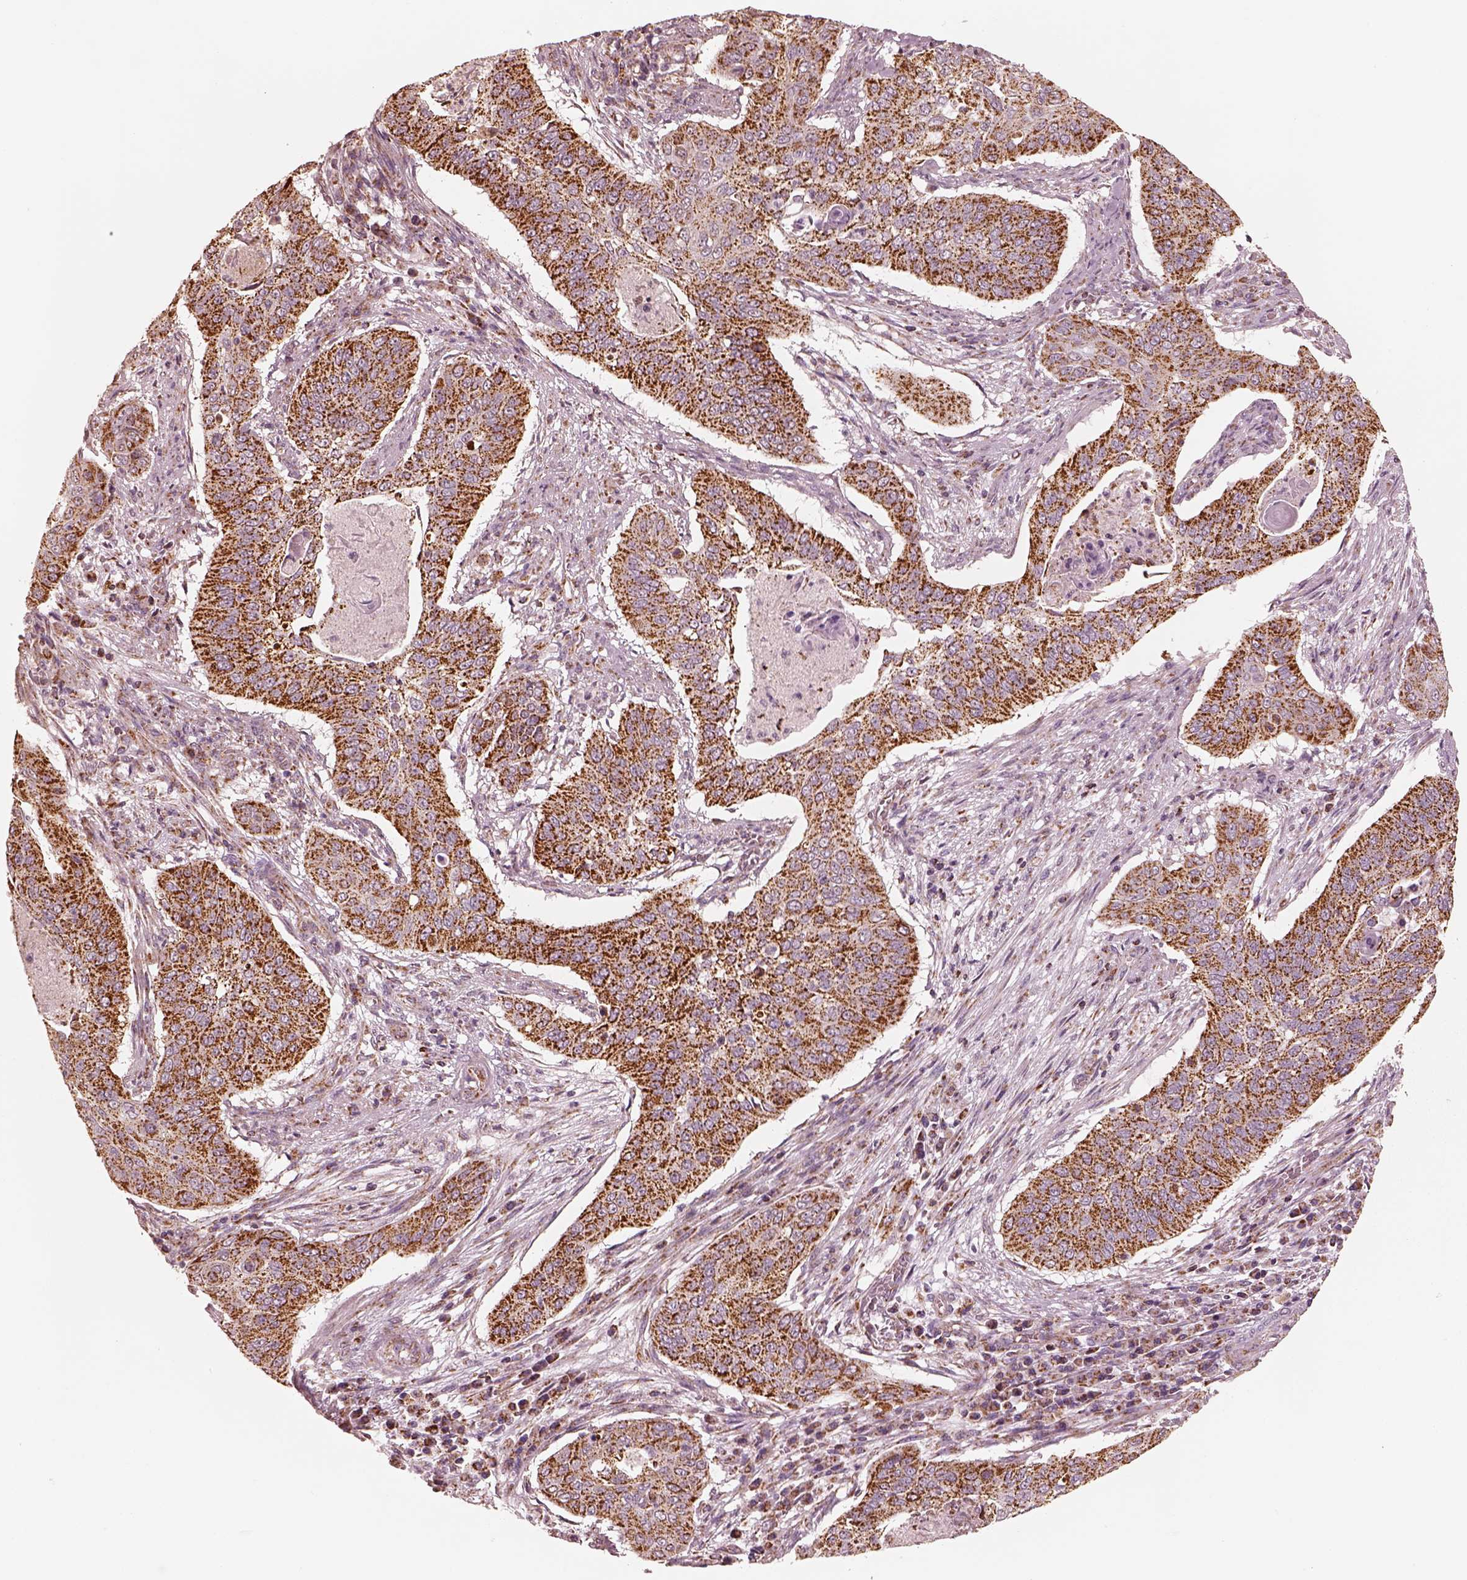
{"staining": {"intensity": "strong", "quantity": ">75%", "location": "cytoplasmic/membranous"}, "tissue": "cervical cancer", "cell_type": "Tumor cells", "image_type": "cancer", "snomed": [{"axis": "morphology", "description": "Squamous cell carcinoma, NOS"}, {"axis": "topography", "description": "Cervix"}], "caption": "An immunohistochemistry photomicrograph of neoplastic tissue is shown. Protein staining in brown labels strong cytoplasmic/membranous positivity in cervical cancer (squamous cell carcinoma) within tumor cells.", "gene": "ENTPD6", "patient": {"sex": "female", "age": 39}}